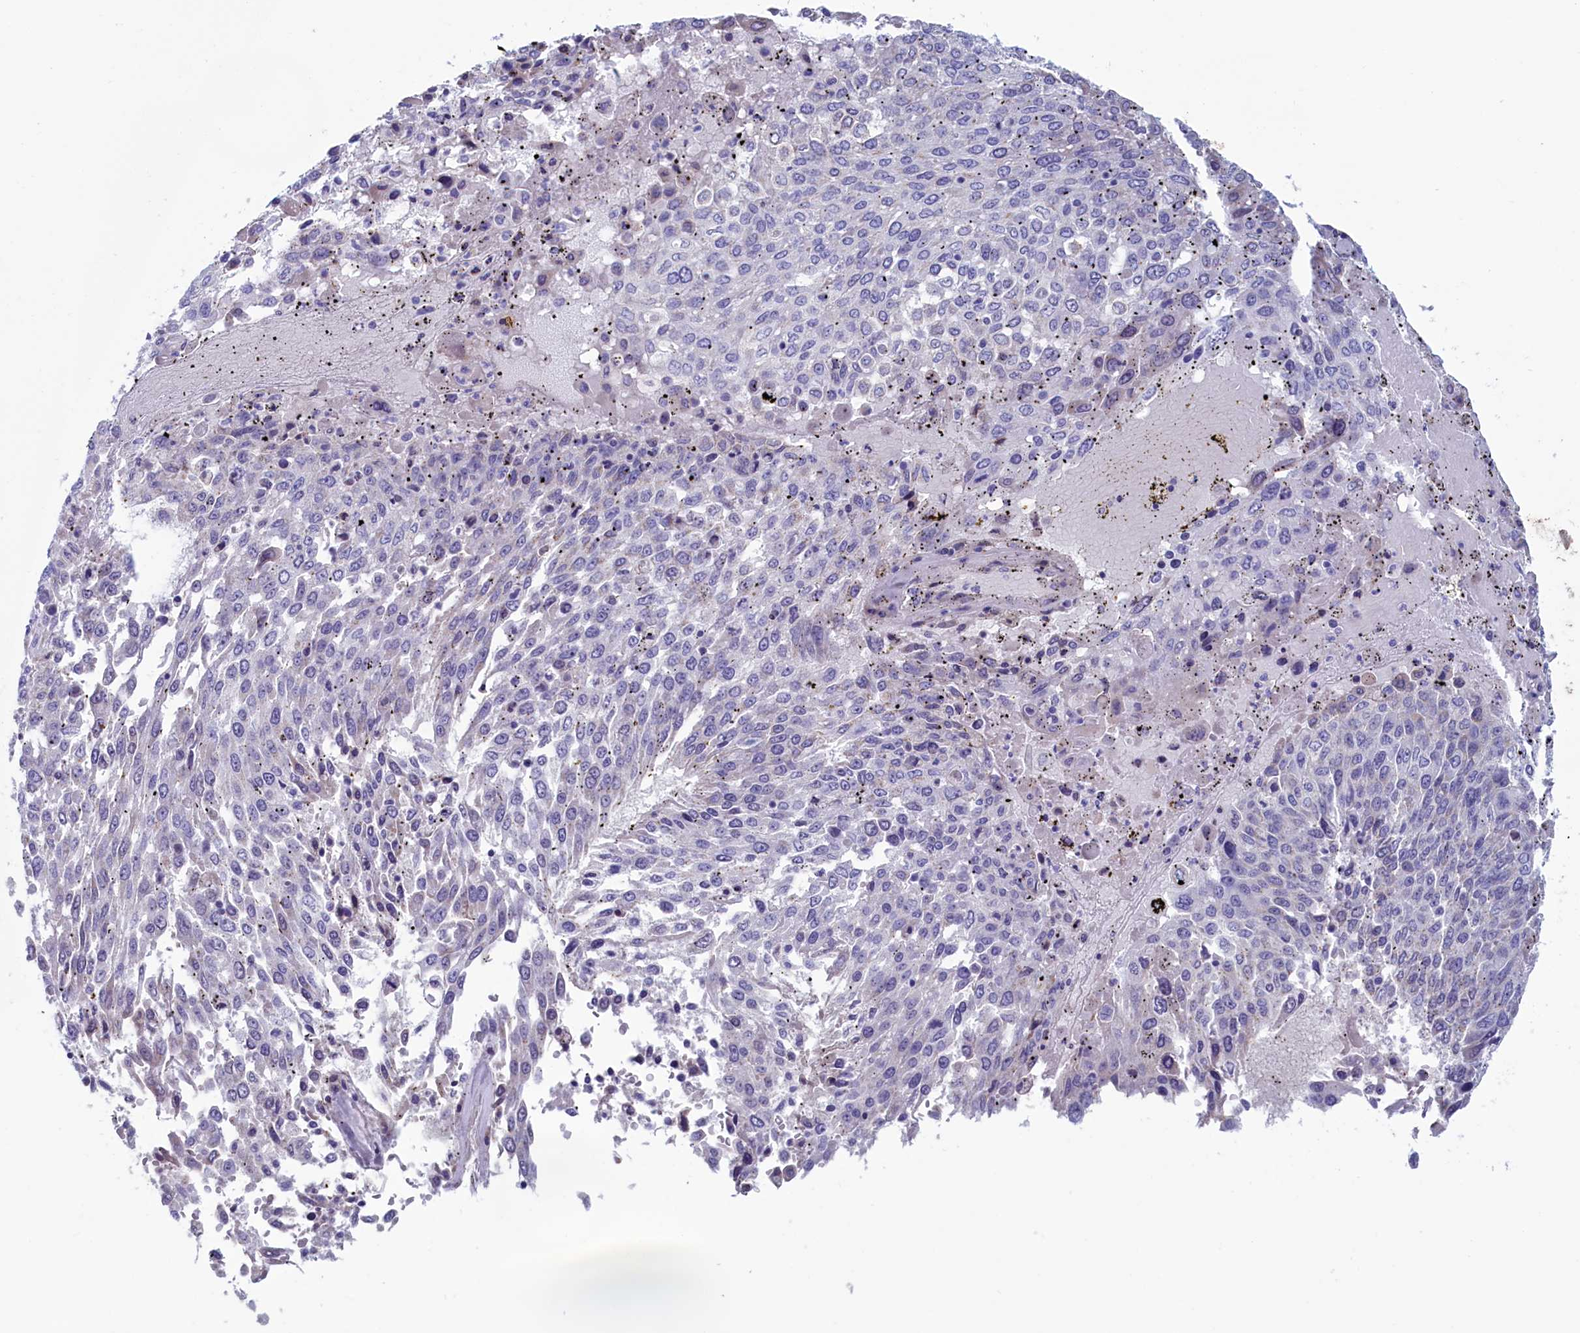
{"staining": {"intensity": "negative", "quantity": "none", "location": "none"}, "tissue": "lung cancer", "cell_type": "Tumor cells", "image_type": "cancer", "snomed": [{"axis": "morphology", "description": "Squamous cell carcinoma, NOS"}, {"axis": "topography", "description": "Lung"}], "caption": "Protein analysis of lung cancer reveals no significant staining in tumor cells. Nuclei are stained in blue.", "gene": "NIBAN3", "patient": {"sex": "male", "age": 65}}